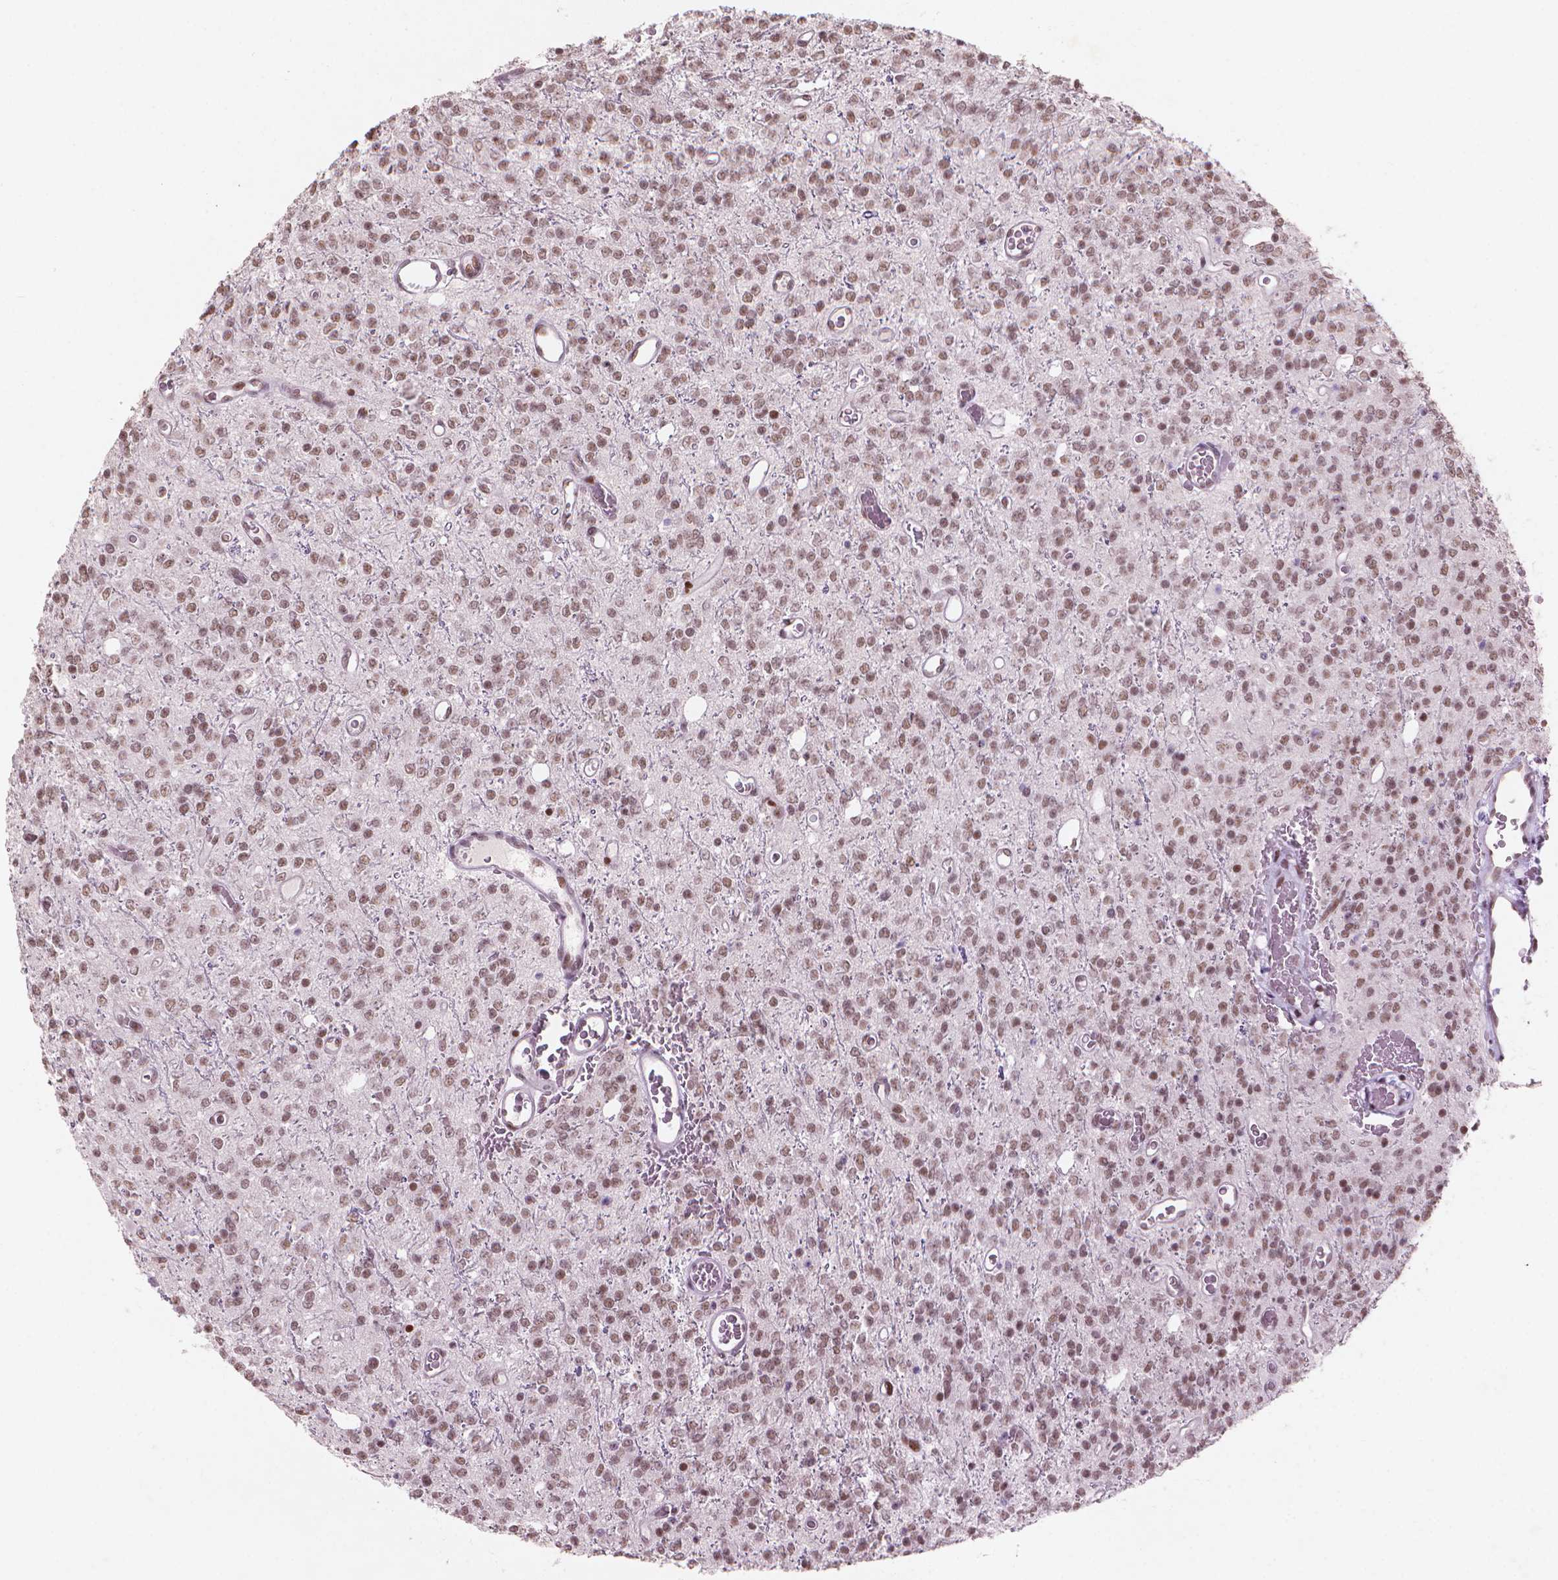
{"staining": {"intensity": "moderate", "quantity": ">75%", "location": "nuclear"}, "tissue": "glioma", "cell_type": "Tumor cells", "image_type": "cancer", "snomed": [{"axis": "morphology", "description": "Glioma, malignant, Low grade"}, {"axis": "topography", "description": "Brain"}], "caption": "Brown immunohistochemical staining in malignant glioma (low-grade) reveals moderate nuclear staining in approximately >75% of tumor cells.", "gene": "HES7", "patient": {"sex": "female", "age": 45}}